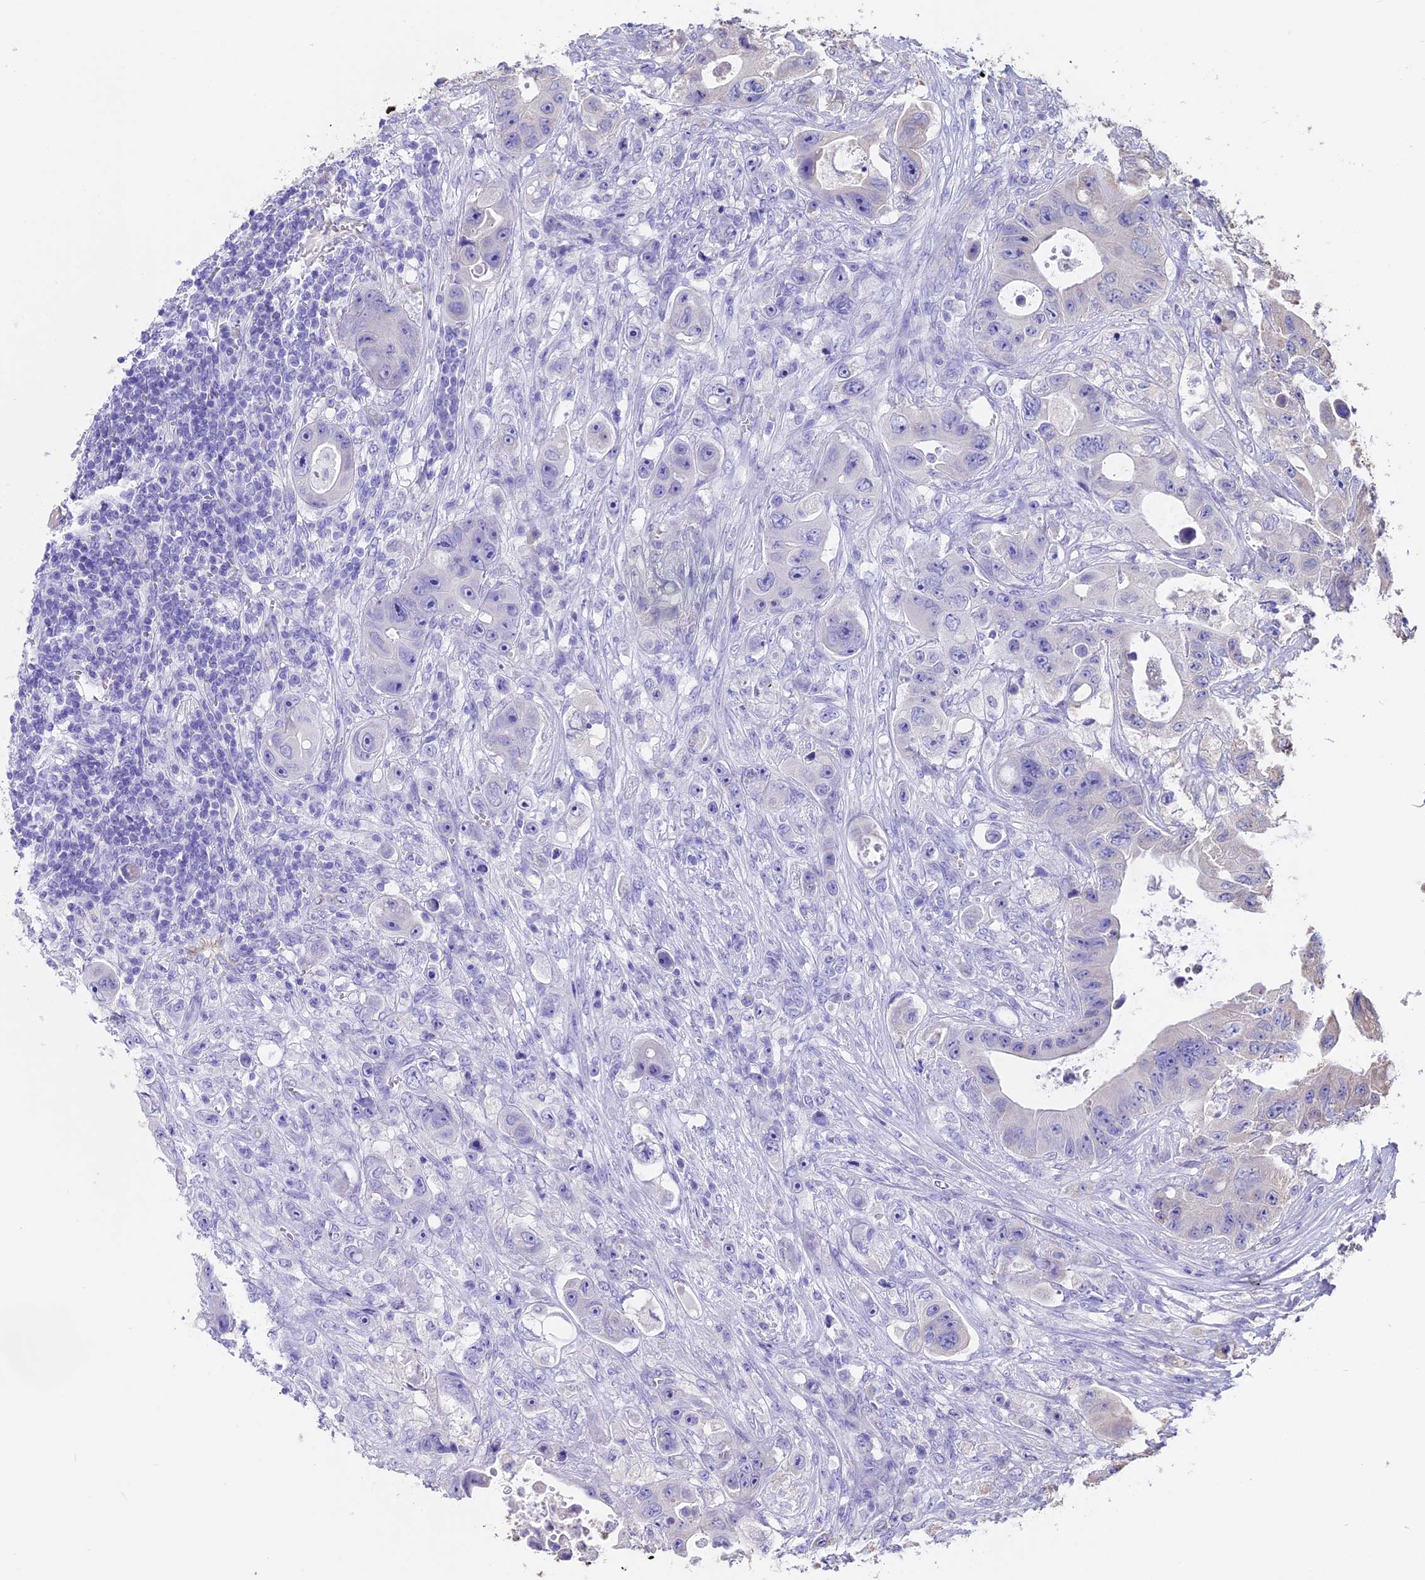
{"staining": {"intensity": "negative", "quantity": "none", "location": "none"}, "tissue": "colorectal cancer", "cell_type": "Tumor cells", "image_type": "cancer", "snomed": [{"axis": "morphology", "description": "Adenocarcinoma, NOS"}, {"axis": "topography", "description": "Colon"}], "caption": "Tumor cells are negative for protein expression in human colorectal cancer (adenocarcinoma).", "gene": "WFDC2", "patient": {"sex": "female", "age": 46}}